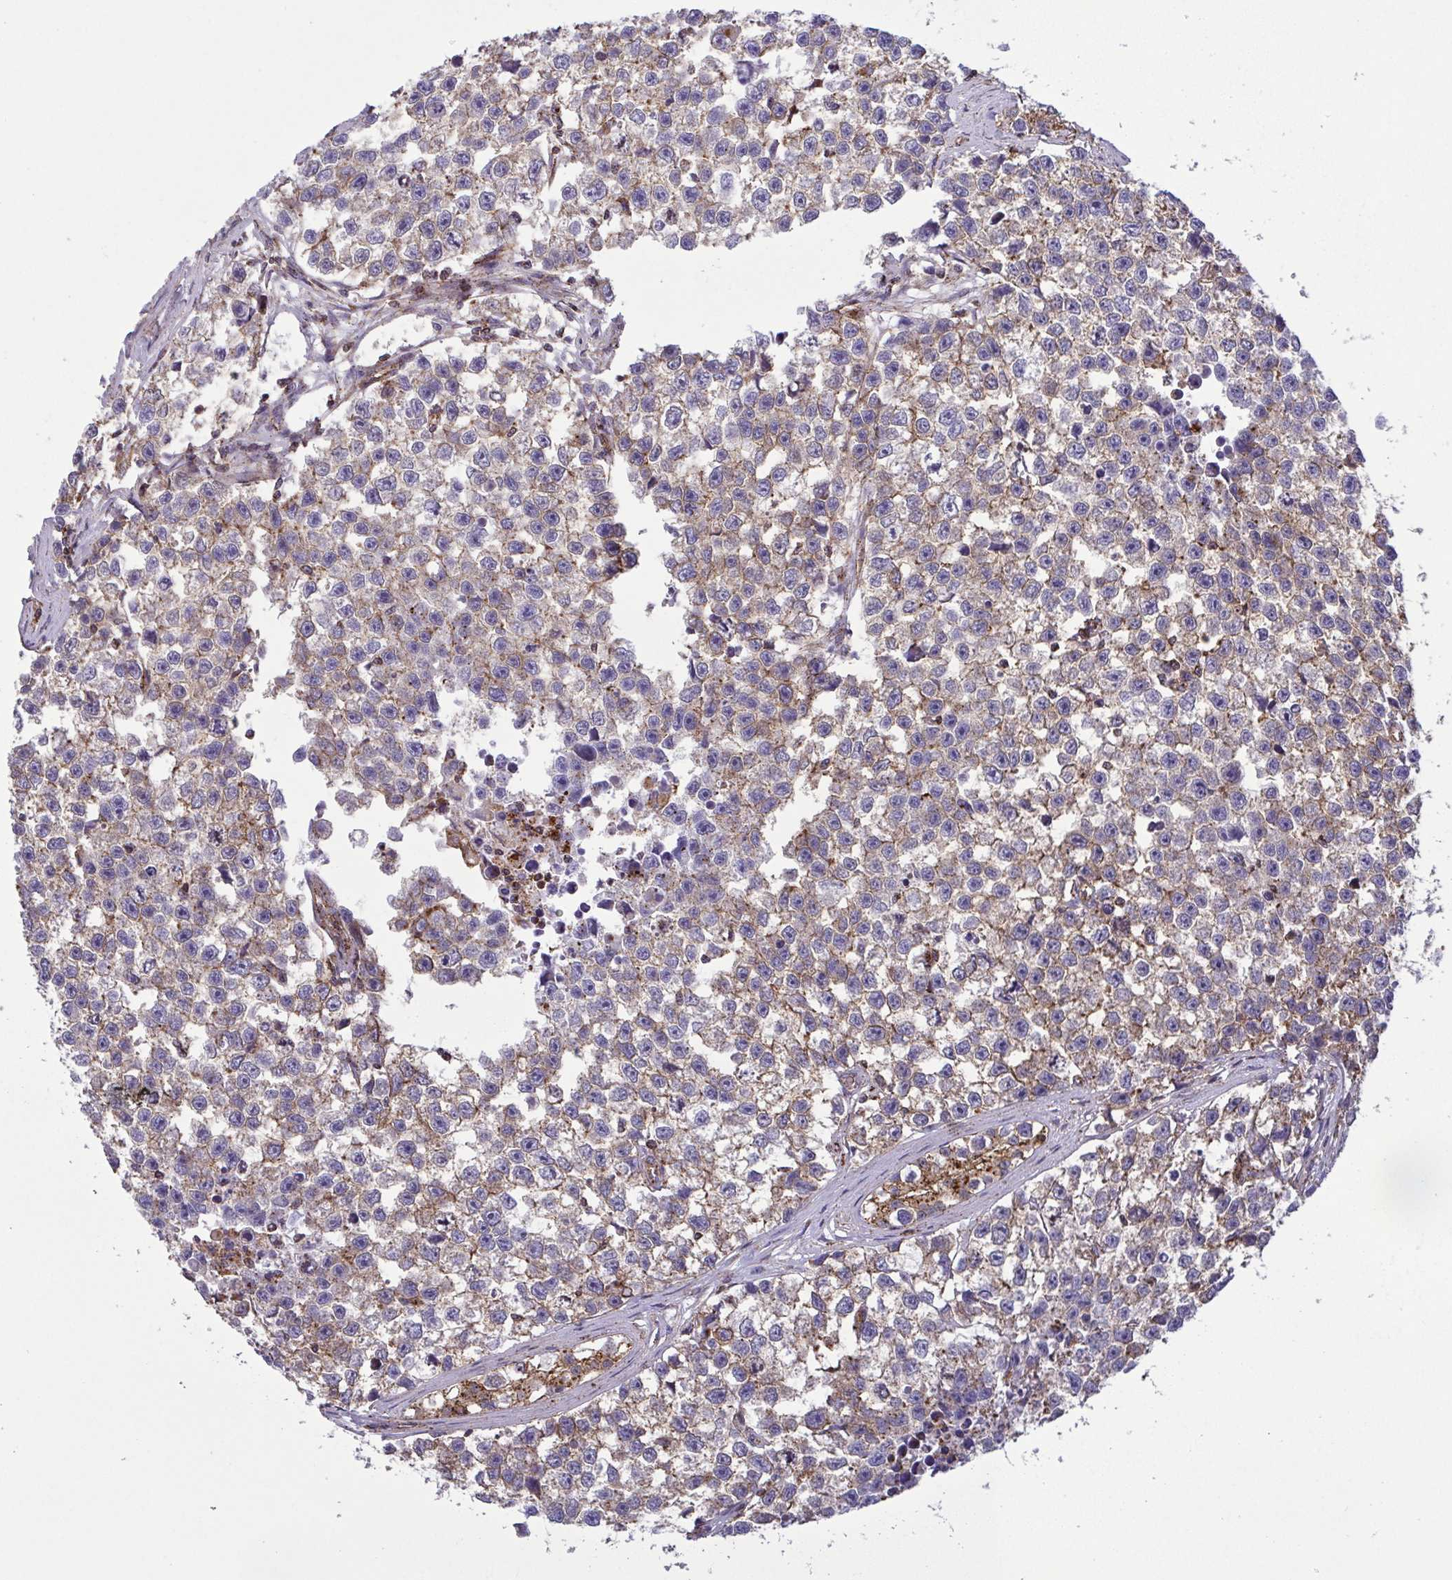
{"staining": {"intensity": "weak", "quantity": "25%-75%", "location": "cytoplasmic/membranous"}, "tissue": "testis cancer", "cell_type": "Tumor cells", "image_type": "cancer", "snomed": [{"axis": "morphology", "description": "Seminoma, NOS"}, {"axis": "topography", "description": "Testis"}], "caption": "About 25%-75% of tumor cells in human testis cancer (seminoma) demonstrate weak cytoplasmic/membranous protein expression as visualized by brown immunohistochemical staining.", "gene": "CHMP1B", "patient": {"sex": "male", "age": 26}}